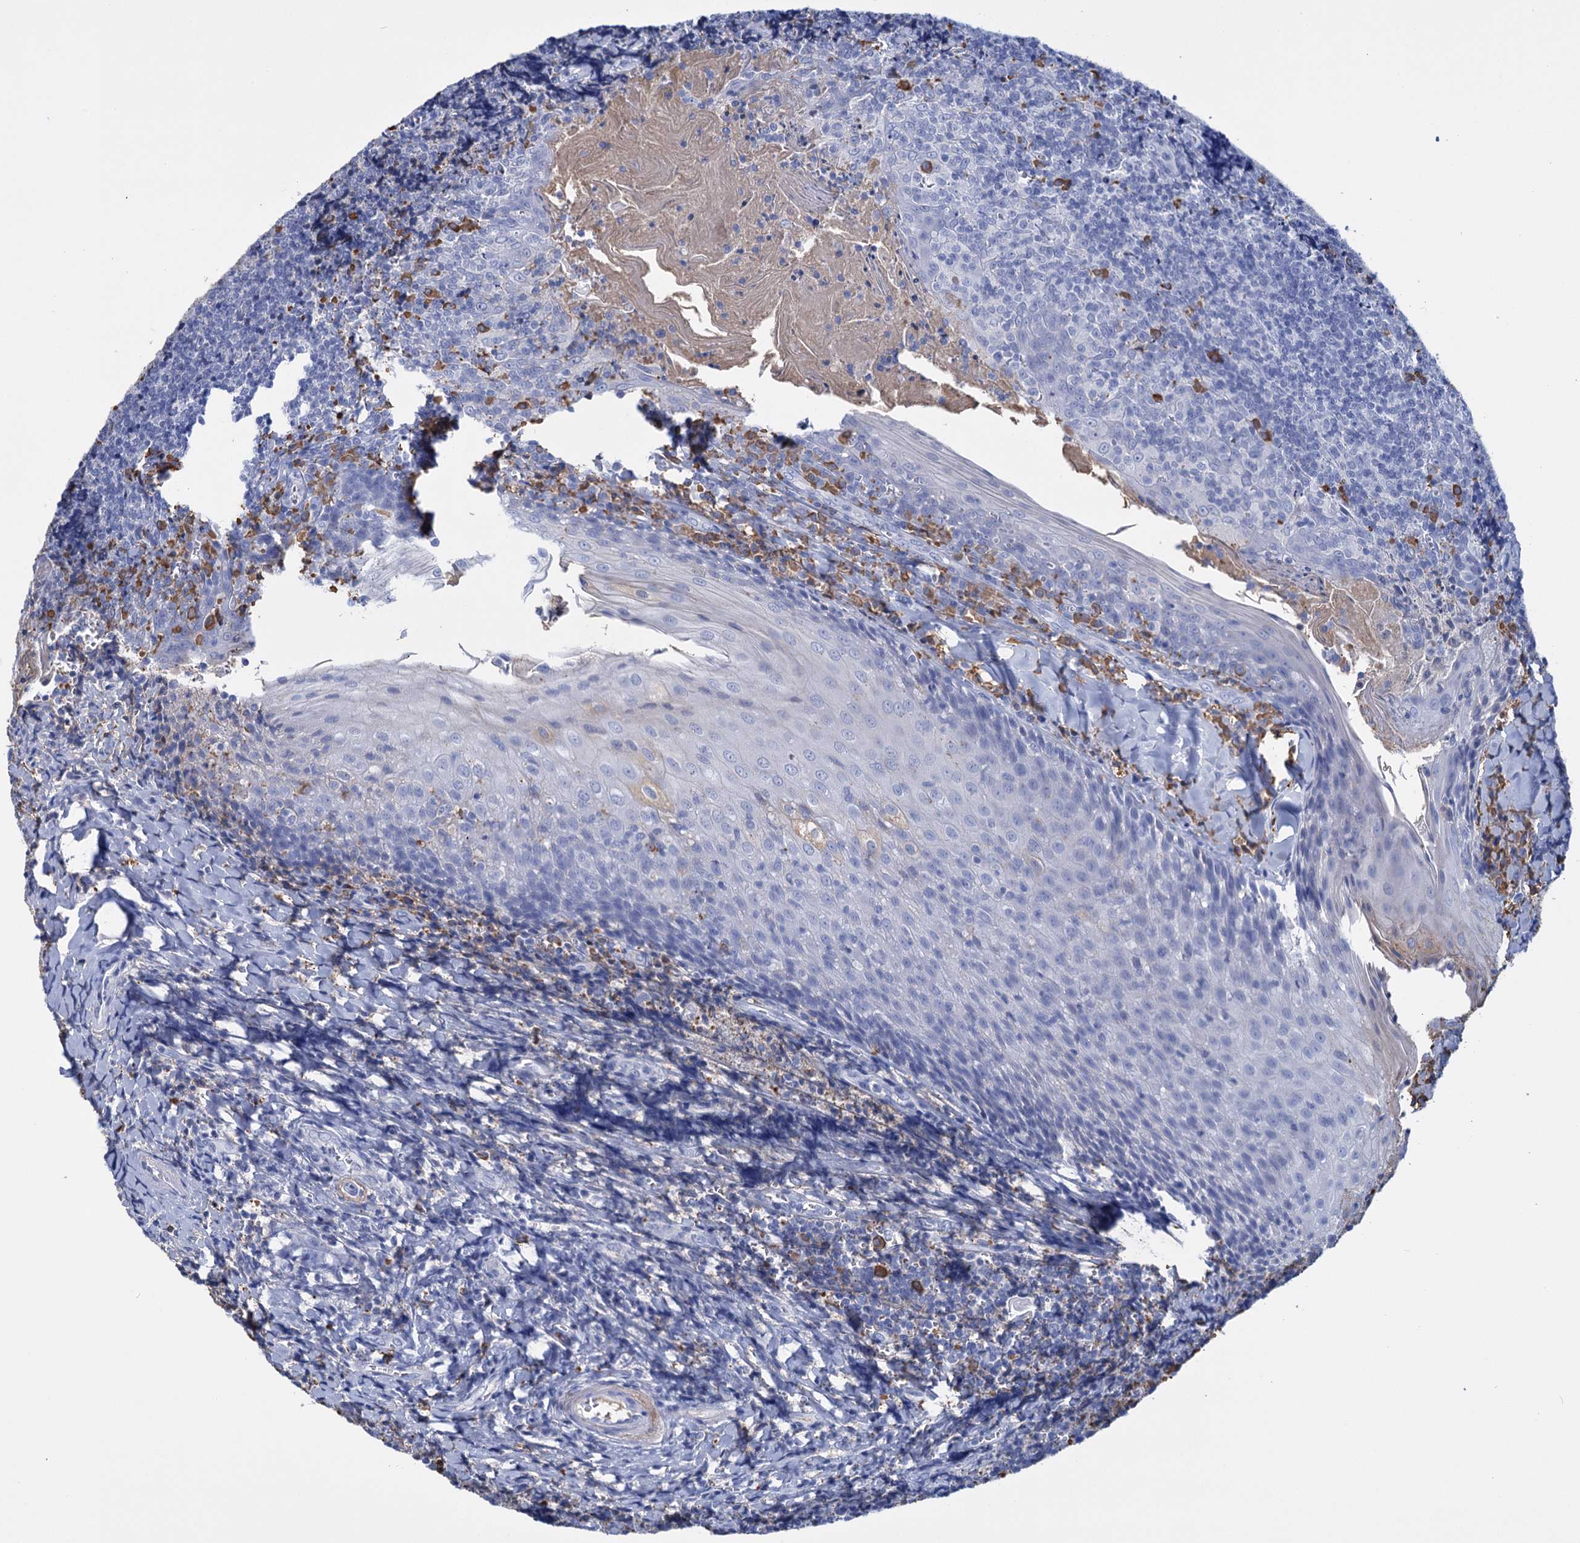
{"staining": {"intensity": "negative", "quantity": "none", "location": "none"}, "tissue": "tonsil", "cell_type": "Germinal center cells", "image_type": "normal", "snomed": [{"axis": "morphology", "description": "Normal tissue, NOS"}, {"axis": "topography", "description": "Tonsil"}], "caption": "Germinal center cells show no significant protein positivity in normal tonsil. The staining is performed using DAB (3,3'-diaminobenzidine) brown chromogen with nuclei counter-stained in using hematoxylin.", "gene": "FBXW12", "patient": {"sex": "male", "age": 27}}